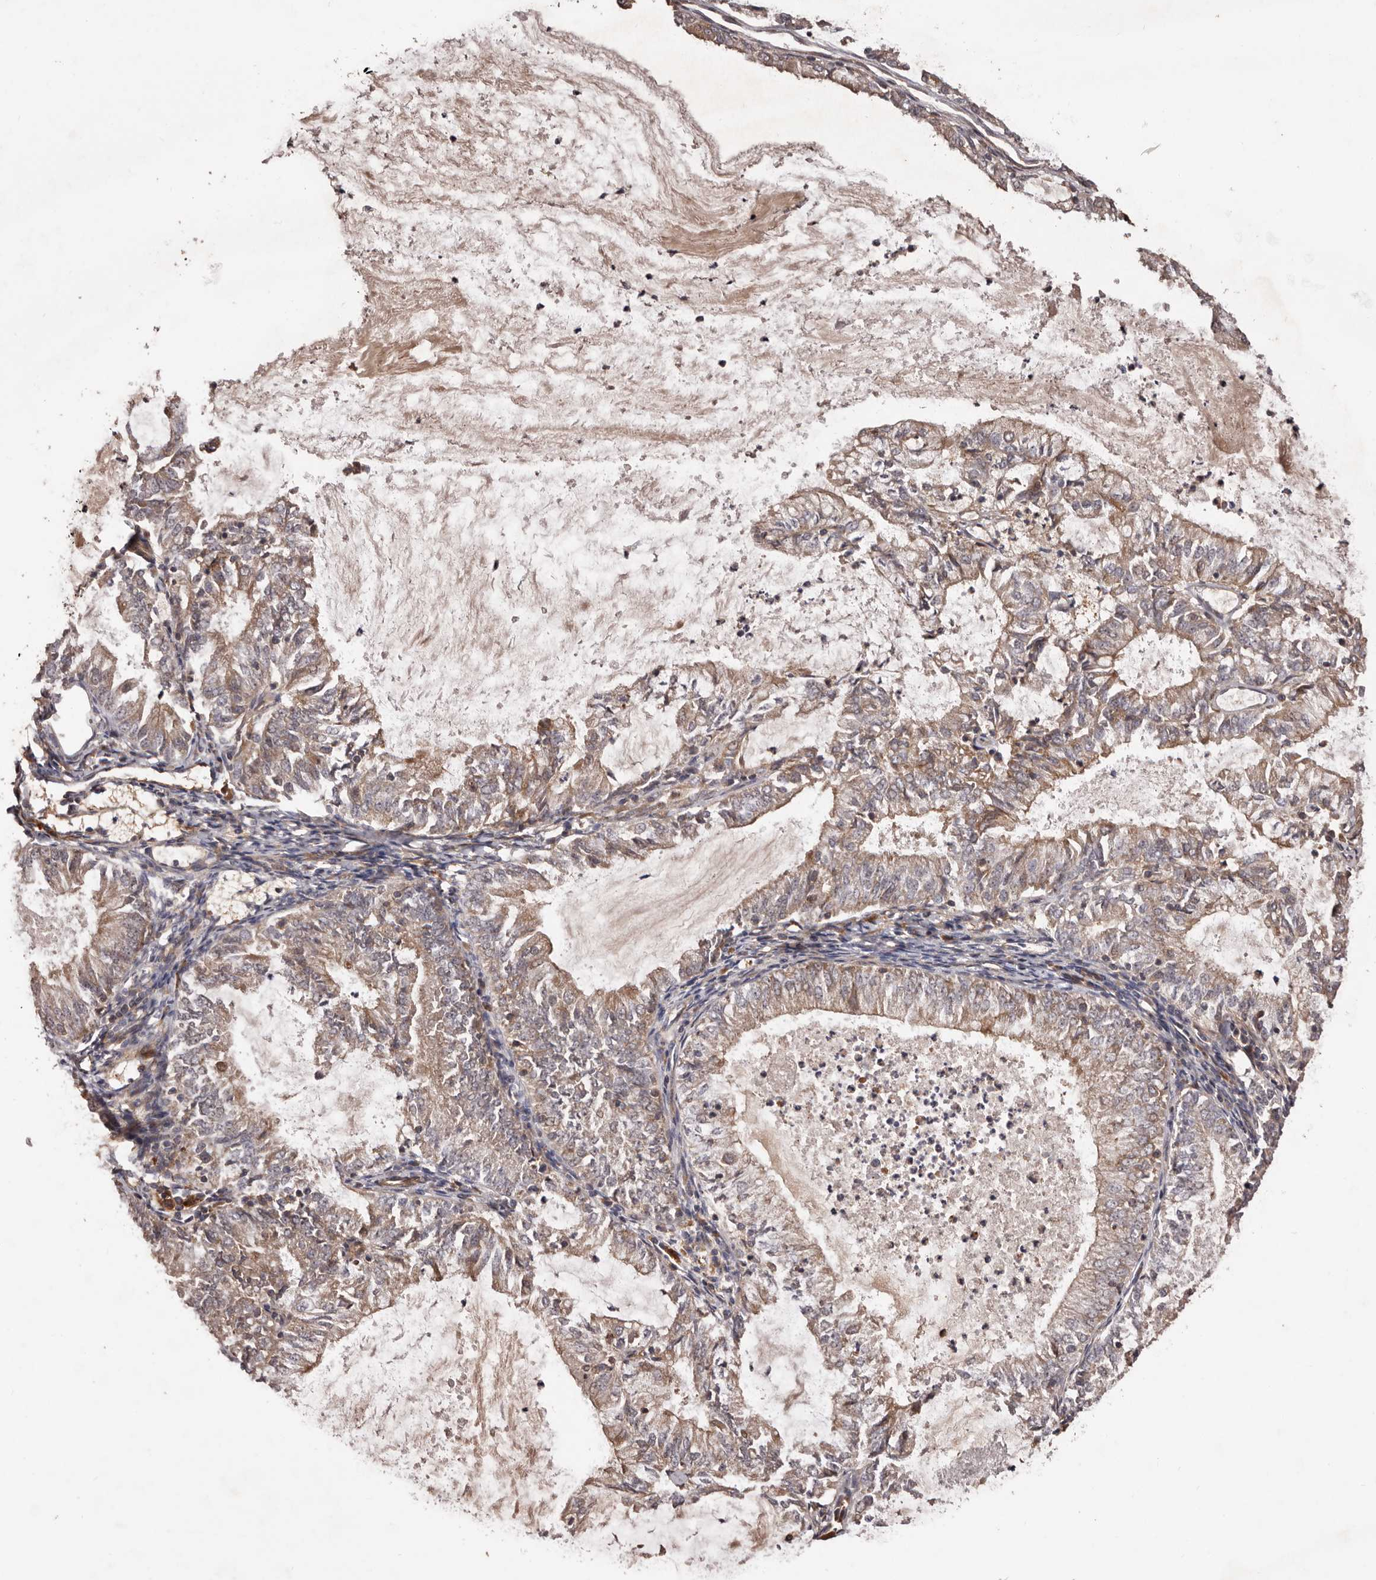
{"staining": {"intensity": "moderate", "quantity": ">75%", "location": "cytoplasmic/membranous"}, "tissue": "endometrial cancer", "cell_type": "Tumor cells", "image_type": "cancer", "snomed": [{"axis": "morphology", "description": "Adenocarcinoma, NOS"}, {"axis": "topography", "description": "Endometrium"}], "caption": "Immunohistochemistry staining of adenocarcinoma (endometrial), which shows medium levels of moderate cytoplasmic/membranous positivity in about >75% of tumor cells indicating moderate cytoplasmic/membranous protein positivity. The staining was performed using DAB (brown) for protein detection and nuclei were counterstained in hematoxylin (blue).", "gene": "GTPBP1", "patient": {"sex": "female", "age": 57}}